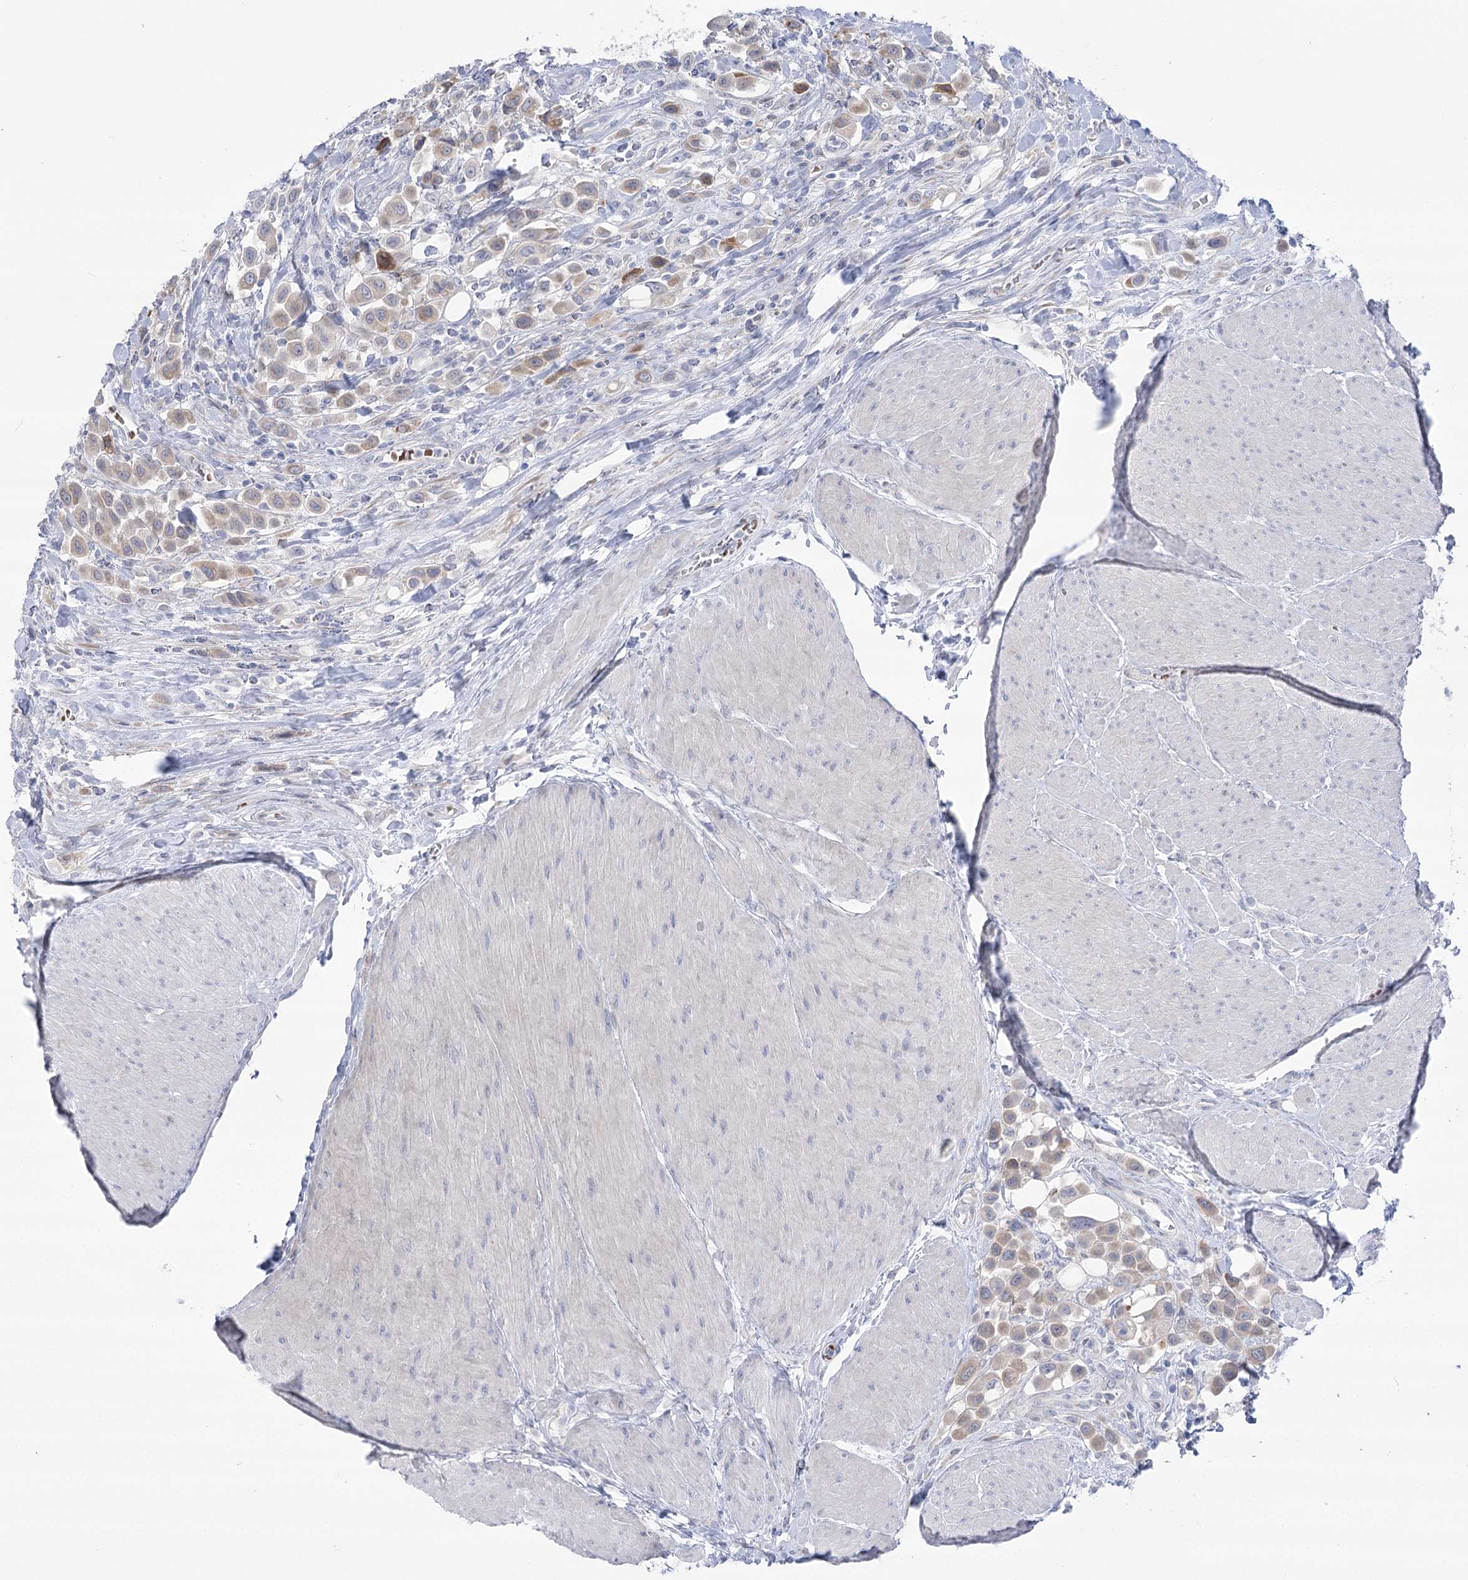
{"staining": {"intensity": "weak", "quantity": ">75%", "location": "cytoplasmic/membranous"}, "tissue": "urothelial cancer", "cell_type": "Tumor cells", "image_type": "cancer", "snomed": [{"axis": "morphology", "description": "Urothelial carcinoma, High grade"}, {"axis": "topography", "description": "Urinary bladder"}], "caption": "Weak cytoplasmic/membranous protein positivity is identified in approximately >75% of tumor cells in urothelial cancer.", "gene": "SIAE", "patient": {"sex": "male", "age": 50}}